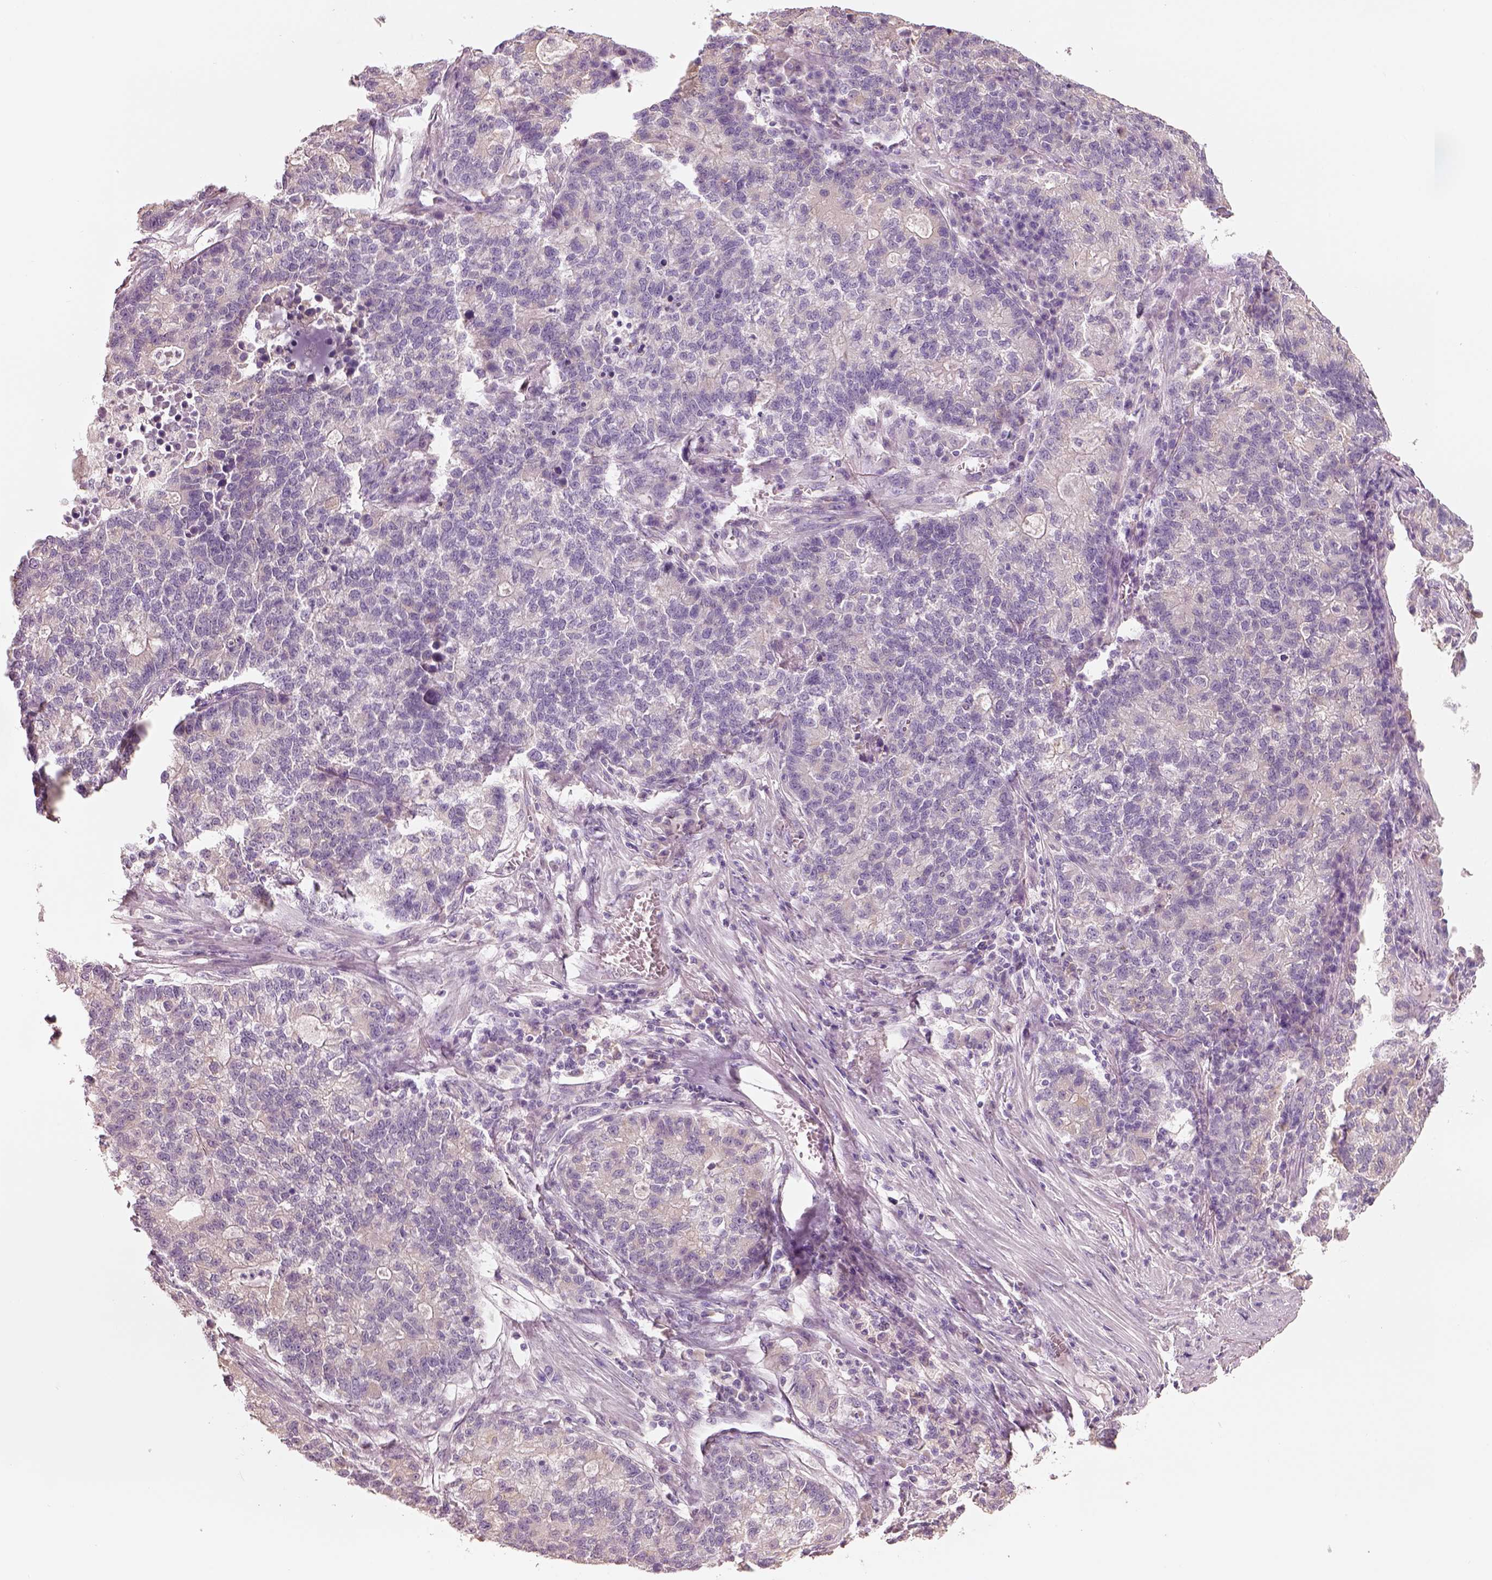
{"staining": {"intensity": "negative", "quantity": "none", "location": "none"}, "tissue": "lung cancer", "cell_type": "Tumor cells", "image_type": "cancer", "snomed": [{"axis": "morphology", "description": "Adenocarcinoma, NOS"}, {"axis": "topography", "description": "Lung"}], "caption": "Lung cancer (adenocarcinoma) stained for a protein using immunohistochemistry exhibits no positivity tumor cells.", "gene": "PNOC", "patient": {"sex": "male", "age": 57}}